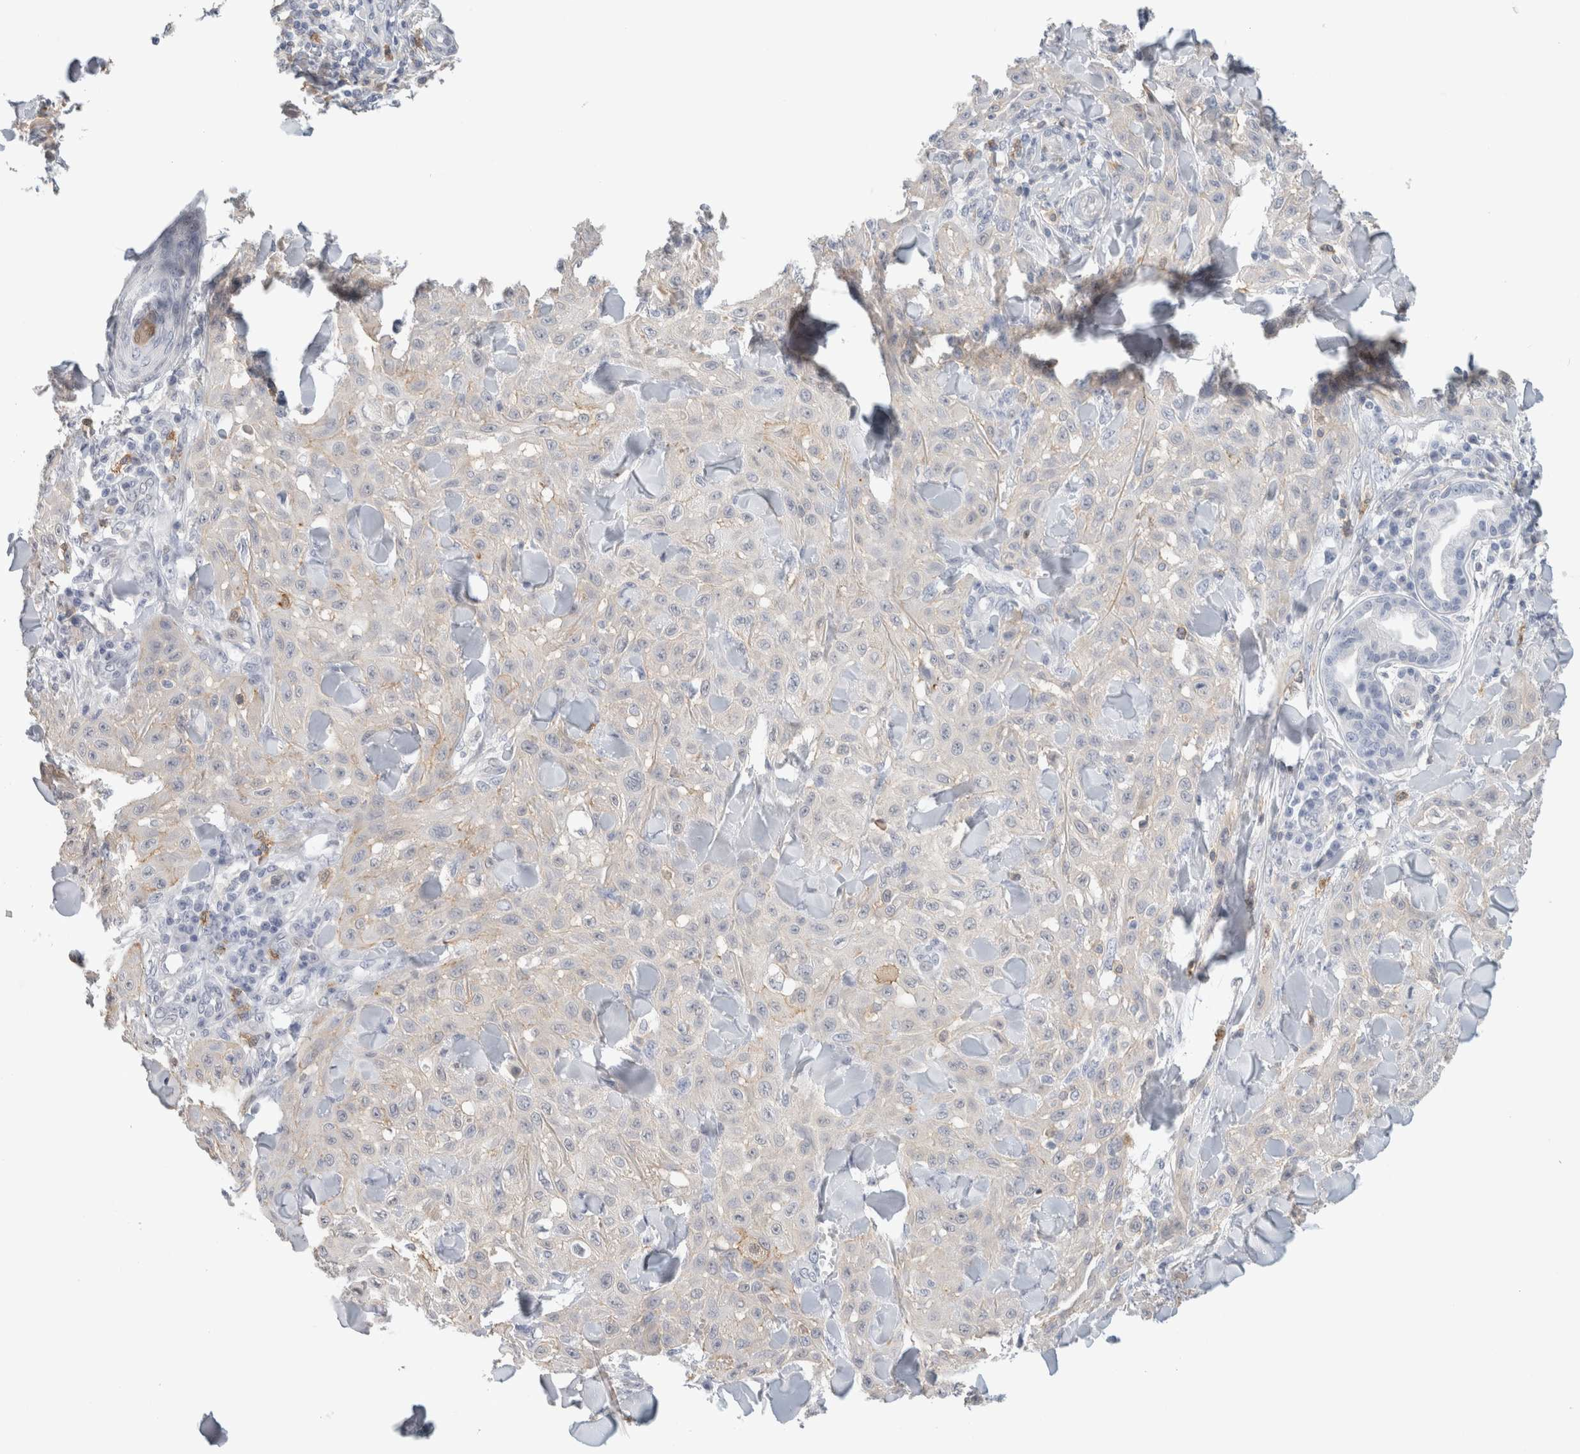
{"staining": {"intensity": "weak", "quantity": "<25%", "location": "cytoplasmic/membranous"}, "tissue": "skin cancer", "cell_type": "Tumor cells", "image_type": "cancer", "snomed": [{"axis": "morphology", "description": "Squamous cell carcinoma, NOS"}, {"axis": "topography", "description": "Skin"}], "caption": "A high-resolution image shows IHC staining of squamous cell carcinoma (skin), which exhibits no significant staining in tumor cells. (Stains: DAB (3,3'-diaminobenzidine) immunohistochemistry with hematoxylin counter stain, Microscopy: brightfield microscopy at high magnification).", "gene": "P2RY2", "patient": {"sex": "male", "age": 24}}